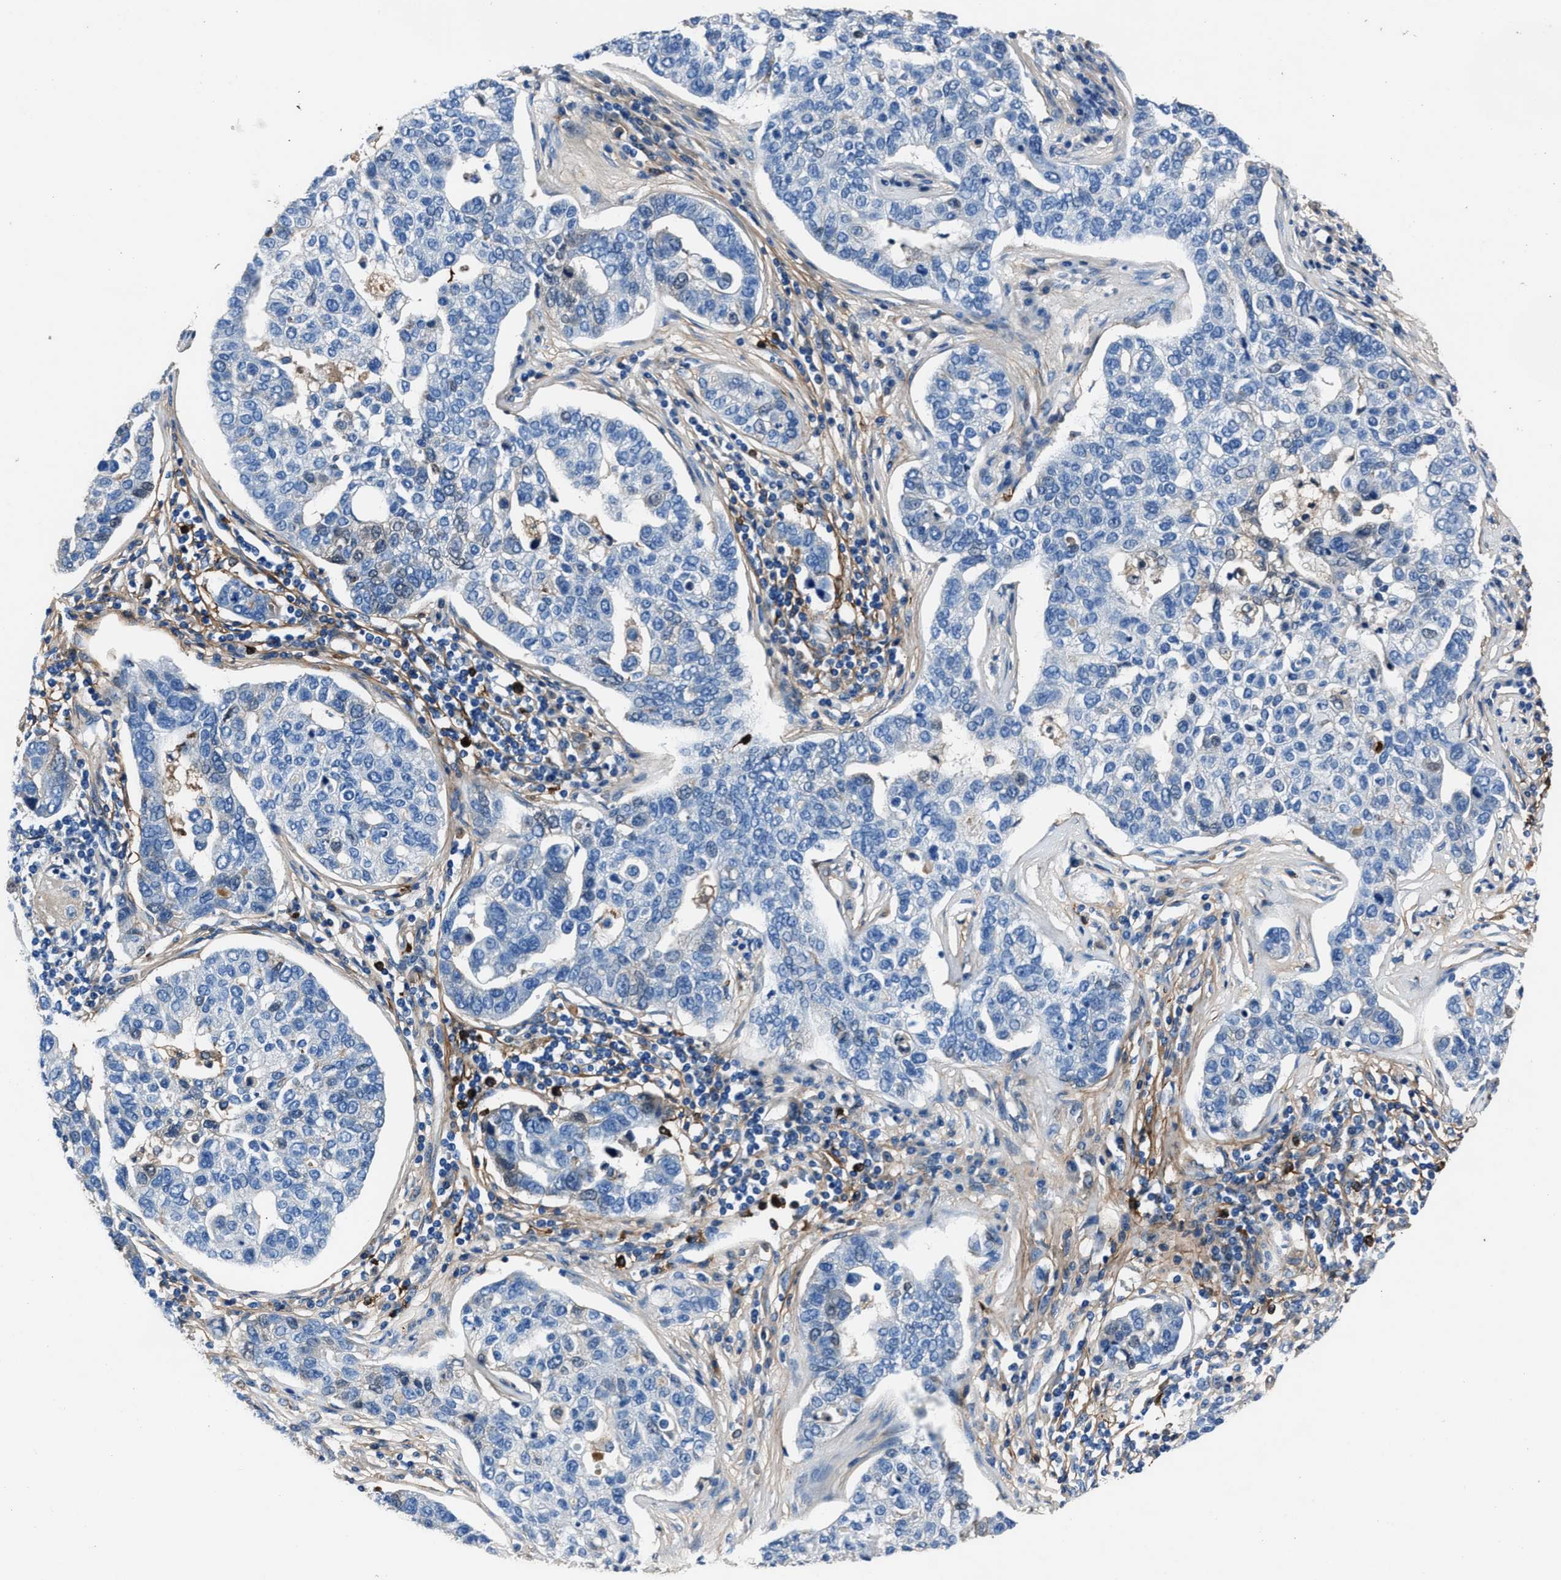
{"staining": {"intensity": "negative", "quantity": "none", "location": "none"}, "tissue": "pancreatic cancer", "cell_type": "Tumor cells", "image_type": "cancer", "snomed": [{"axis": "morphology", "description": "Adenocarcinoma, NOS"}, {"axis": "topography", "description": "Pancreas"}], "caption": "The histopathology image reveals no significant staining in tumor cells of pancreatic adenocarcinoma.", "gene": "FGL2", "patient": {"sex": "female", "age": 61}}